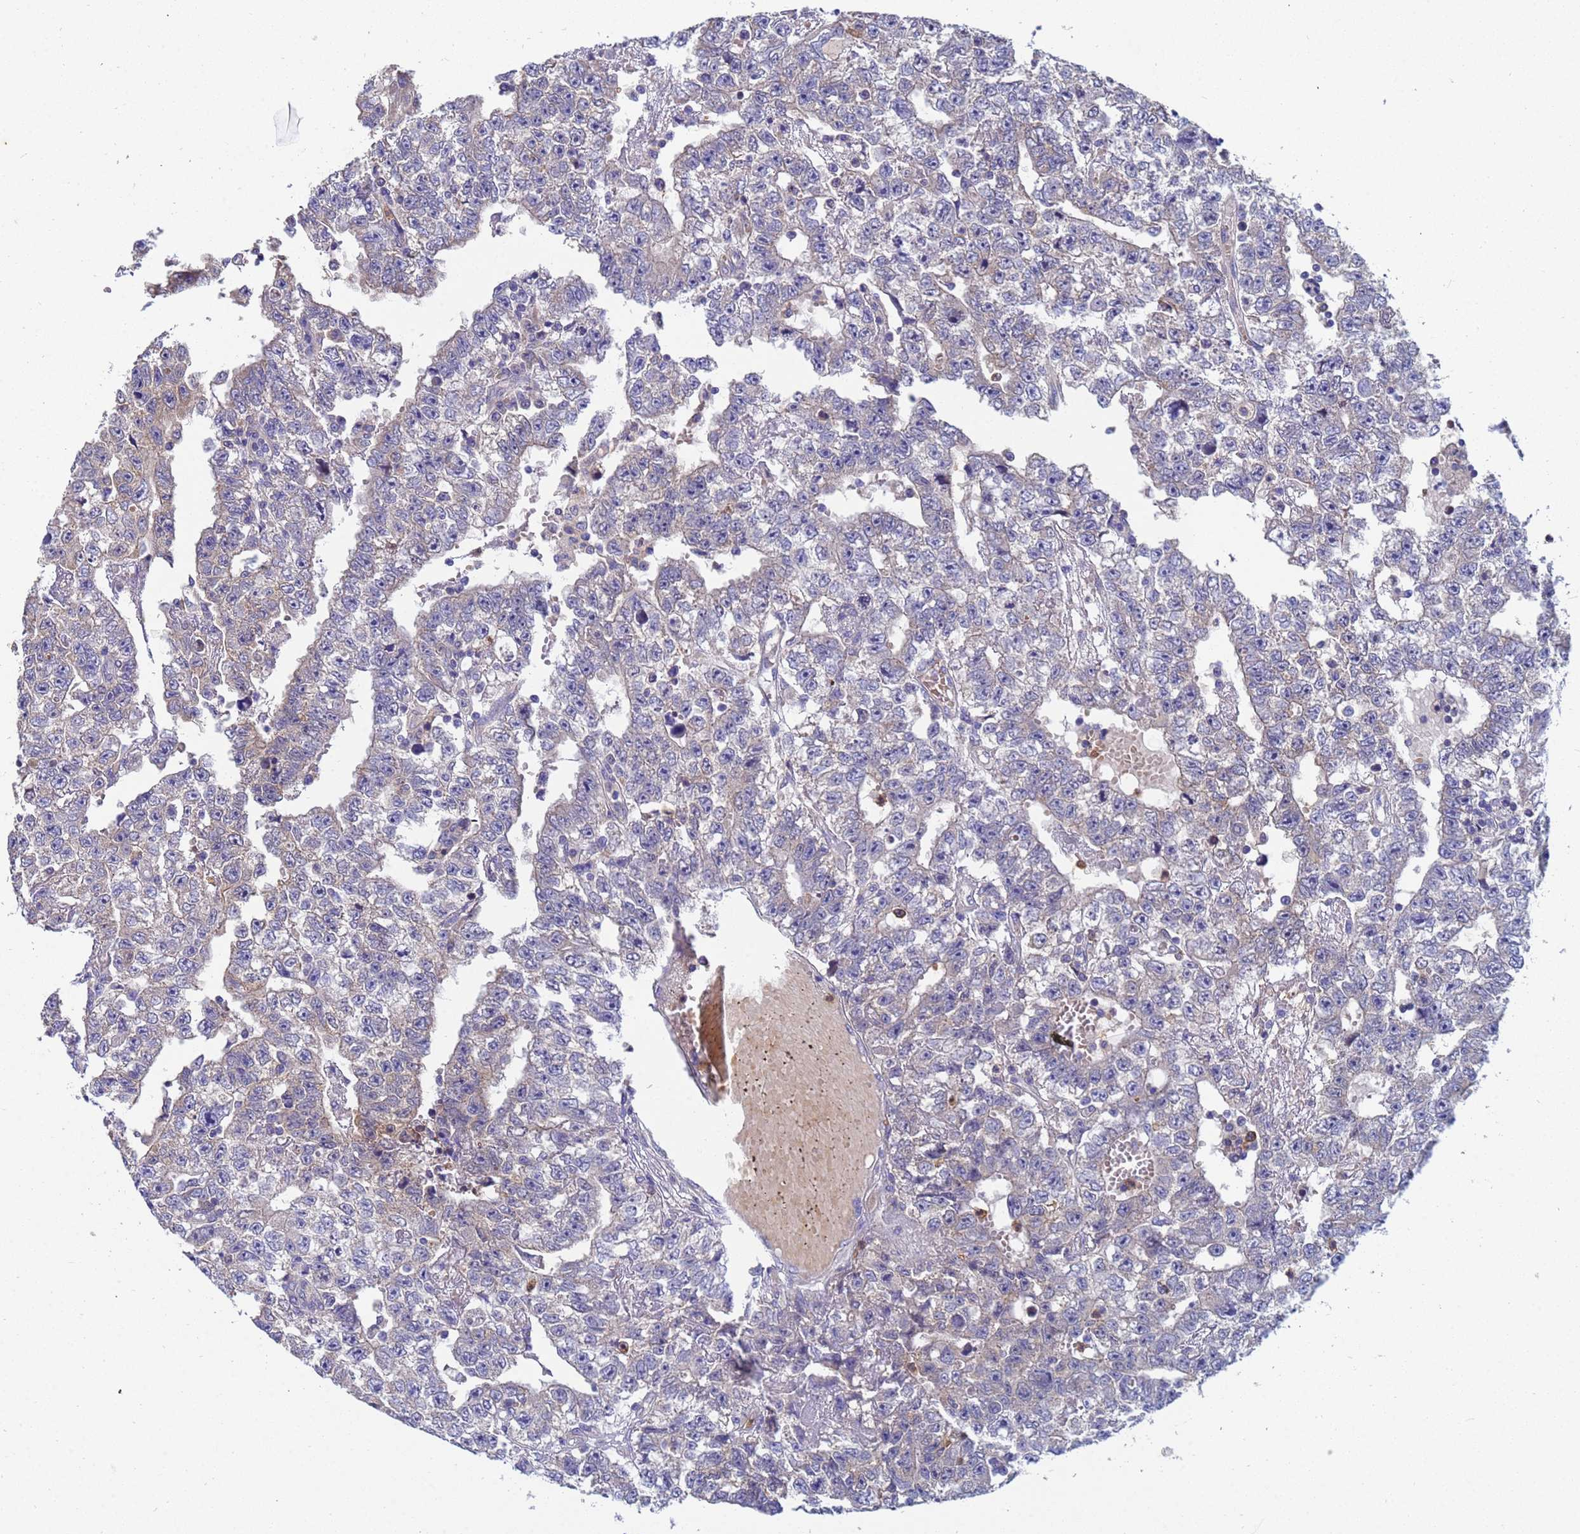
{"staining": {"intensity": "negative", "quantity": "none", "location": "none"}, "tissue": "testis cancer", "cell_type": "Tumor cells", "image_type": "cancer", "snomed": [{"axis": "morphology", "description": "Carcinoma, Embryonal, NOS"}, {"axis": "topography", "description": "Testis"}], "caption": "Testis embryonal carcinoma was stained to show a protein in brown. There is no significant expression in tumor cells.", "gene": "TTLL11", "patient": {"sex": "male", "age": 25}}